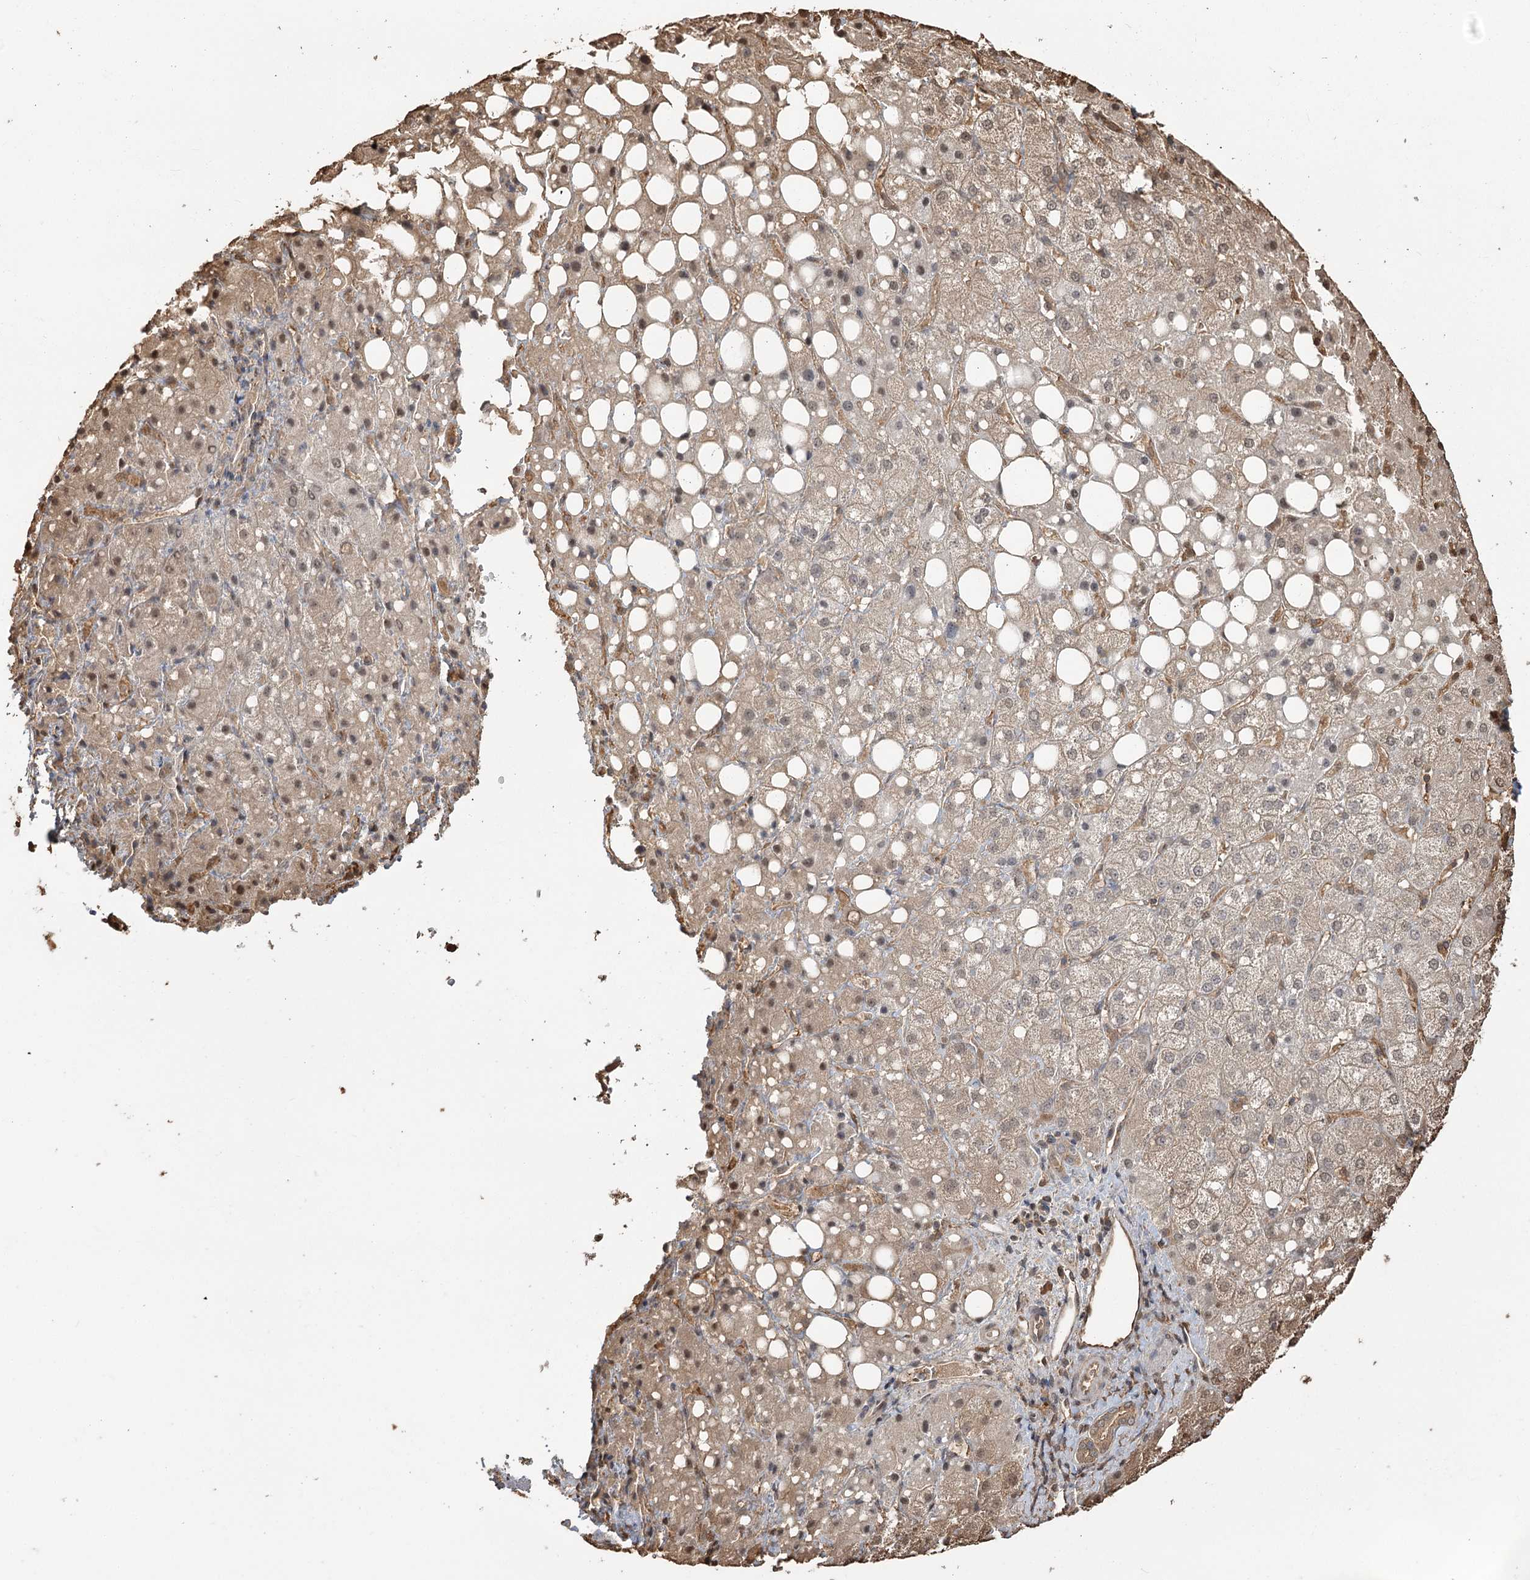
{"staining": {"intensity": "weak", "quantity": "<25%", "location": "cytoplasmic/membranous"}, "tissue": "liver cancer", "cell_type": "Tumor cells", "image_type": "cancer", "snomed": [{"axis": "morphology", "description": "Carcinoma, Hepatocellular, NOS"}, {"axis": "topography", "description": "Liver"}], "caption": "A photomicrograph of liver cancer stained for a protein shows no brown staining in tumor cells.", "gene": "PLCH1", "patient": {"sex": "male", "age": 80}}